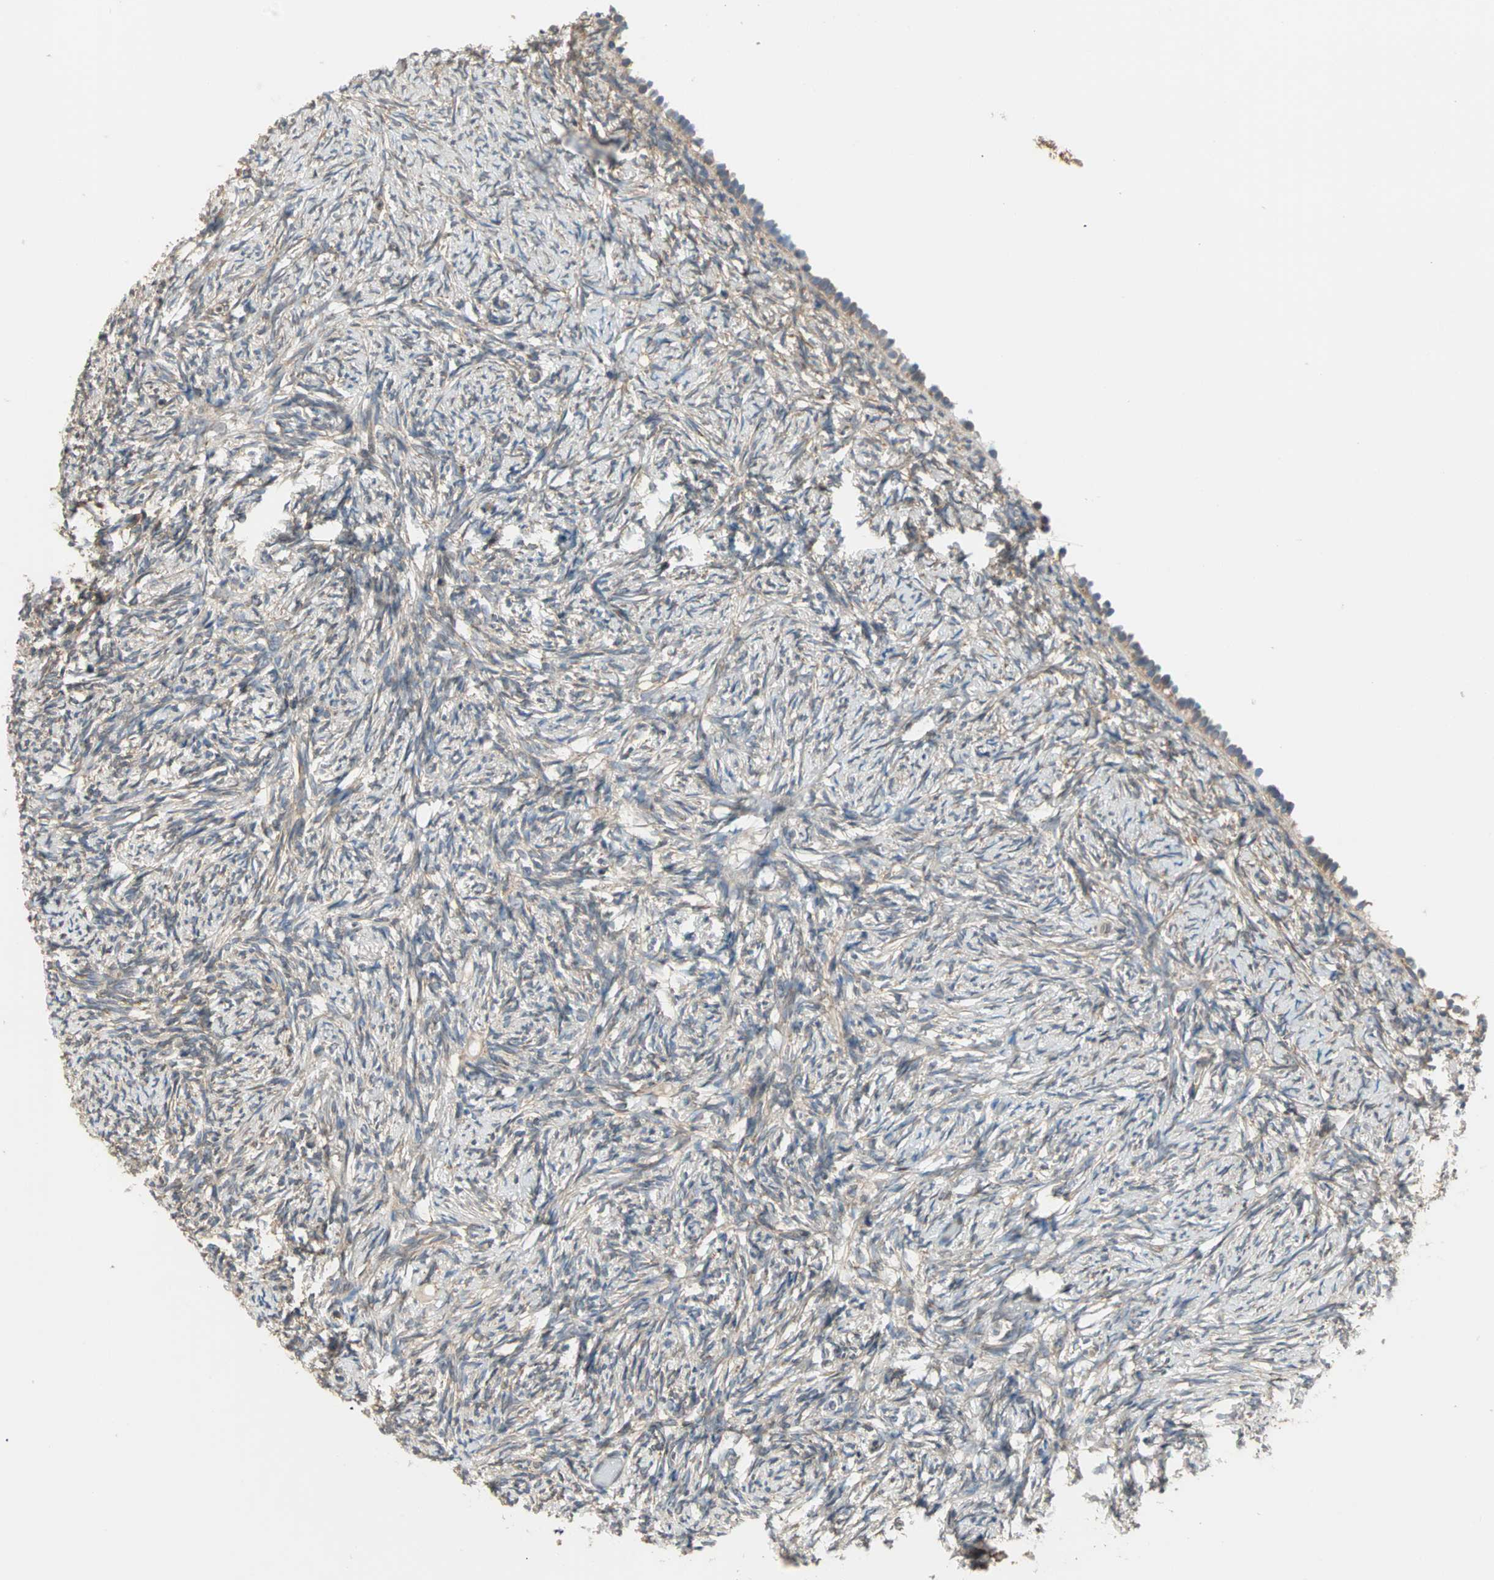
{"staining": {"intensity": "weak", "quantity": "25%-75%", "location": "cytoplasmic/membranous"}, "tissue": "ovary", "cell_type": "Follicle cells", "image_type": "normal", "snomed": [{"axis": "morphology", "description": "Normal tissue, NOS"}, {"axis": "topography", "description": "Ovary"}], "caption": "Immunohistochemical staining of normal ovary reveals weak cytoplasmic/membranous protein expression in about 25%-75% of follicle cells.", "gene": "SAR1A", "patient": {"sex": "female", "age": 60}}